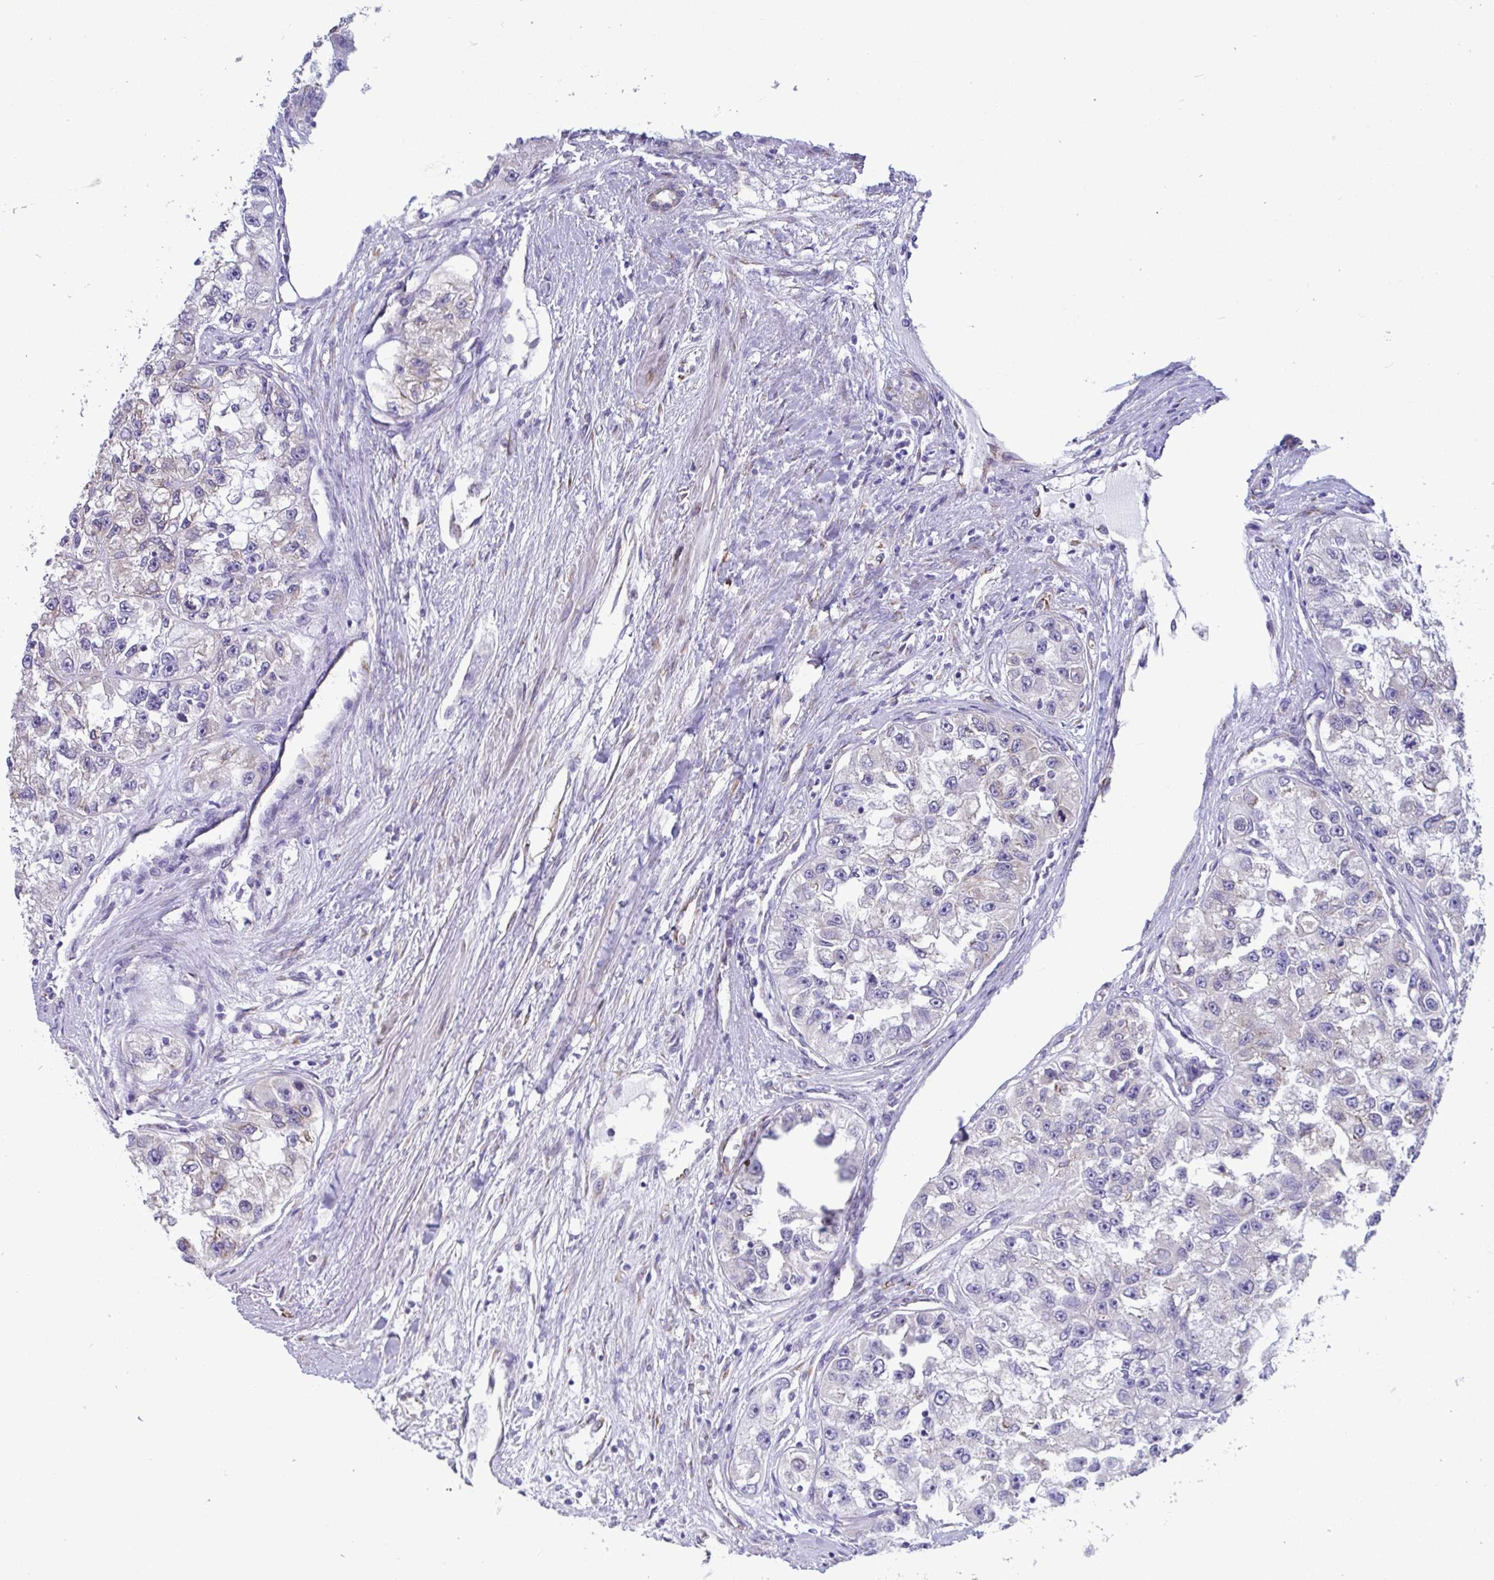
{"staining": {"intensity": "weak", "quantity": "<25%", "location": "cytoplasmic/membranous"}, "tissue": "renal cancer", "cell_type": "Tumor cells", "image_type": "cancer", "snomed": [{"axis": "morphology", "description": "Adenocarcinoma, NOS"}, {"axis": "topography", "description": "Kidney"}], "caption": "Human adenocarcinoma (renal) stained for a protein using IHC reveals no expression in tumor cells.", "gene": "ASPH", "patient": {"sex": "male", "age": 63}}